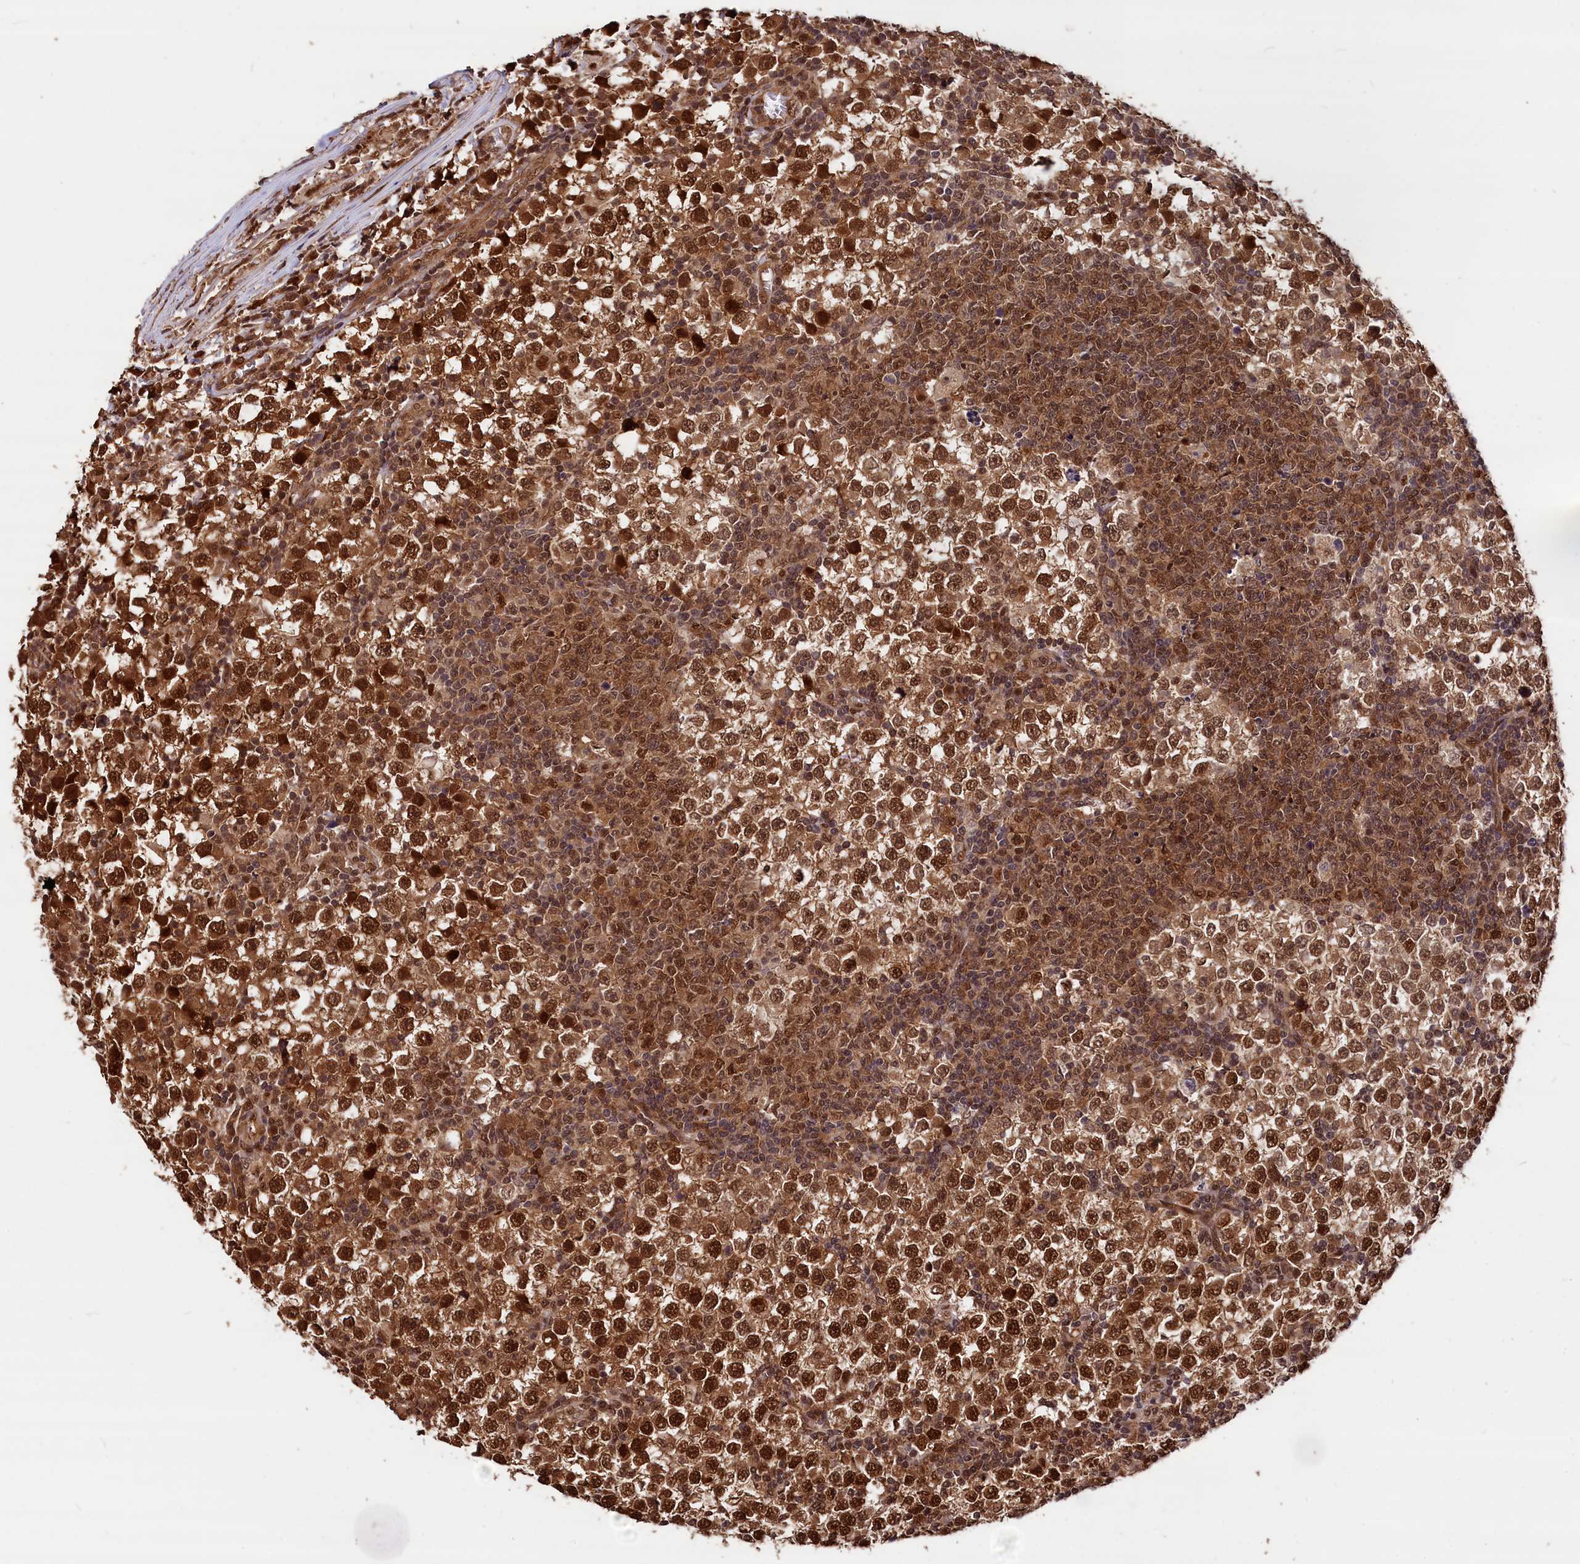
{"staining": {"intensity": "strong", "quantity": ">75%", "location": "cytoplasmic/membranous,nuclear"}, "tissue": "testis cancer", "cell_type": "Tumor cells", "image_type": "cancer", "snomed": [{"axis": "morphology", "description": "Seminoma, NOS"}, {"axis": "topography", "description": "Testis"}], "caption": "A high-resolution photomicrograph shows immunohistochemistry (IHC) staining of testis cancer, which reveals strong cytoplasmic/membranous and nuclear expression in about >75% of tumor cells.", "gene": "ADRM1", "patient": {"sex": "male", "age": 65}}